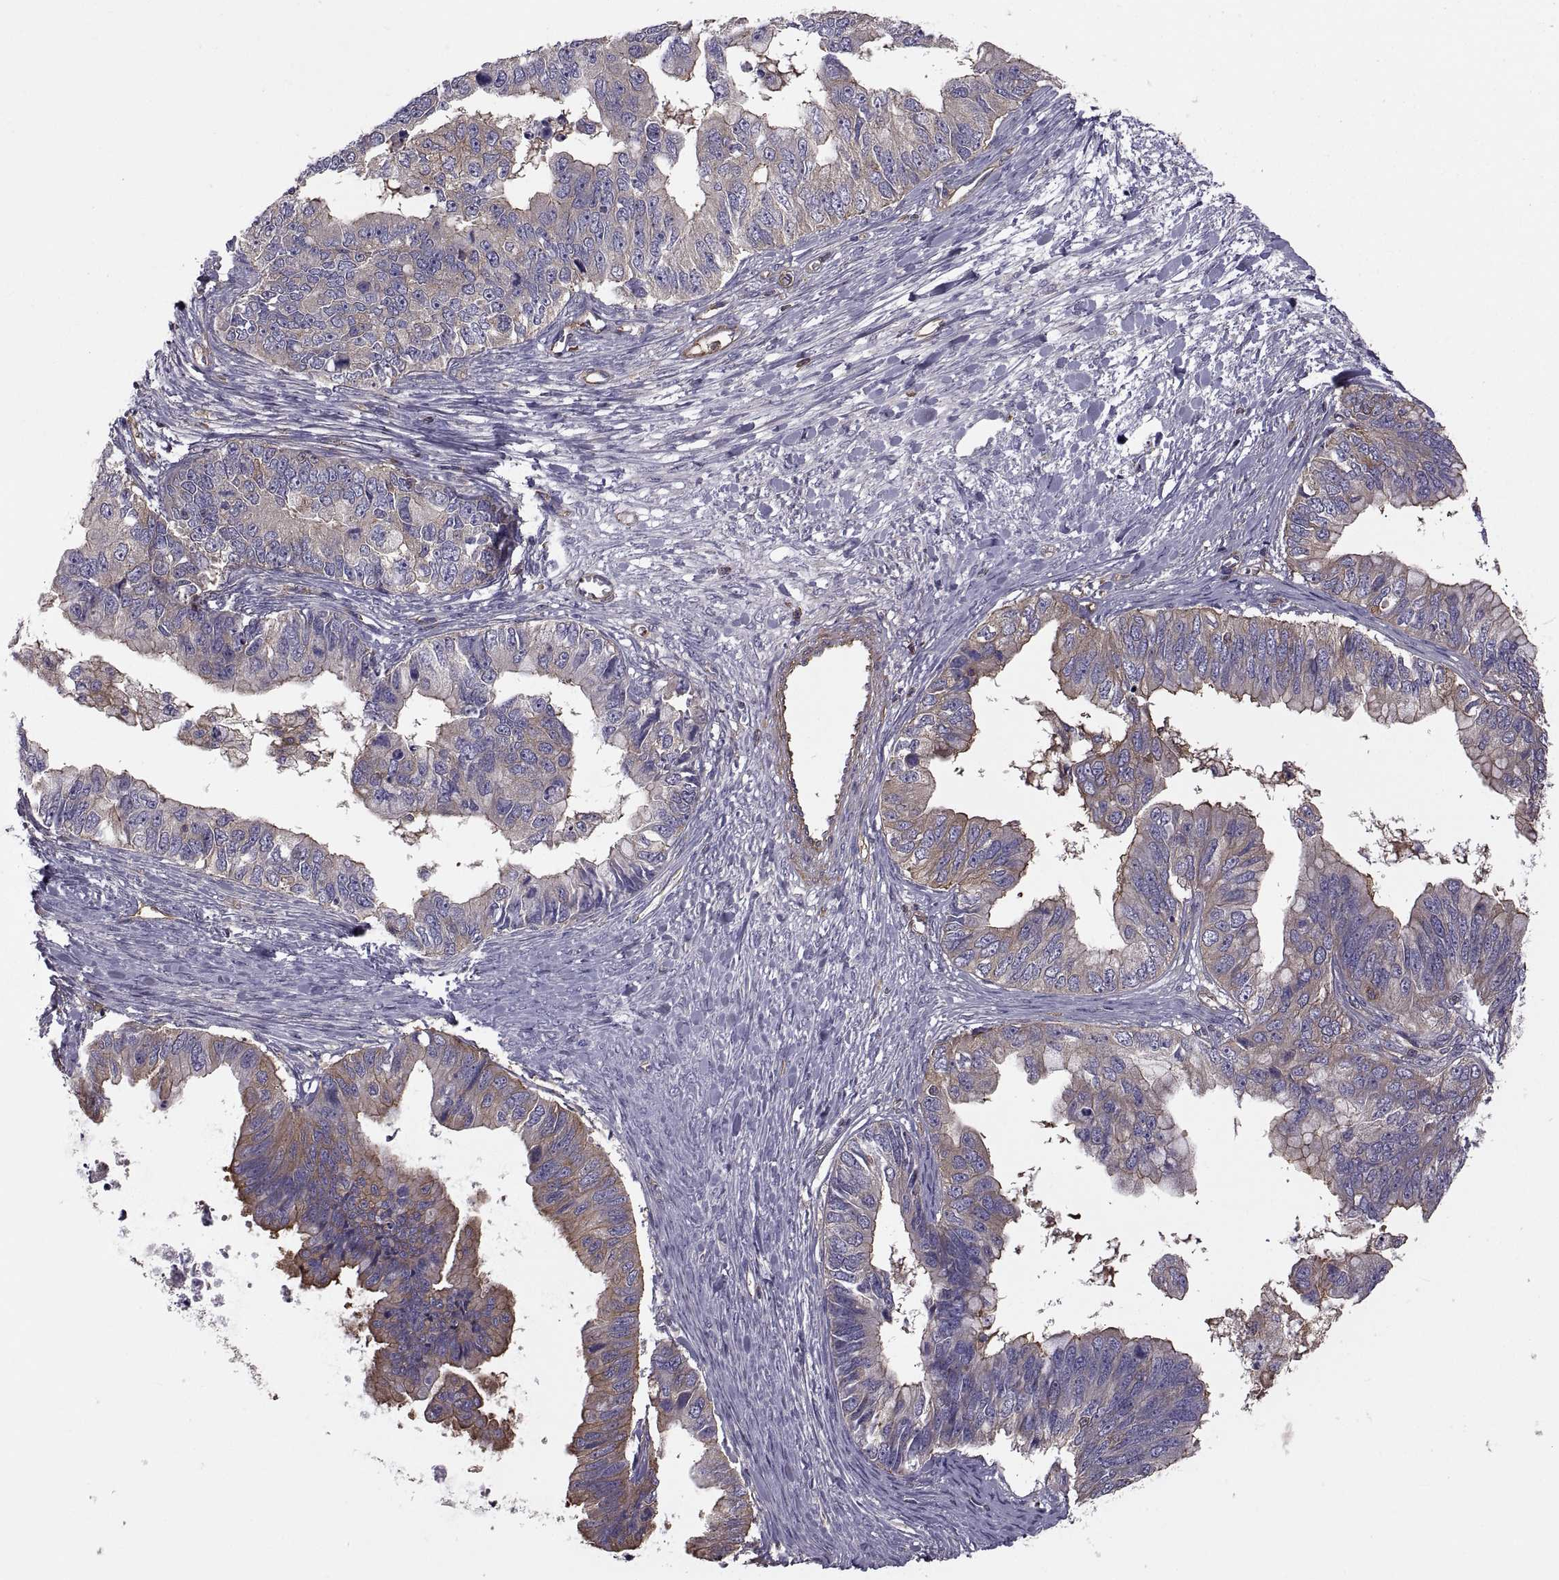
{"staining": {"intensity": "moderate", "quantity": "<25%", "location": "cytoplasmic/membranous"}, "tissue": "ovarian cancer", "cell_type": "Tumor cells", "image_type": "cancer", "snomed": [{"axis": "morphology", "description": "Cystadenocarcinoma, mucinous, NOS"}, {"axis": "topography", "description": "Ovary"}], "caption": "Protein staining reveals moderate cytoplasmic/membranous positivity in about <25% of tumor cells in ovarian cancer. (DAB IHC, brown staining for protein, blue staining for nuclei).", "gene": "MYH9", "patient": {"sex": "female", "age": 76}}